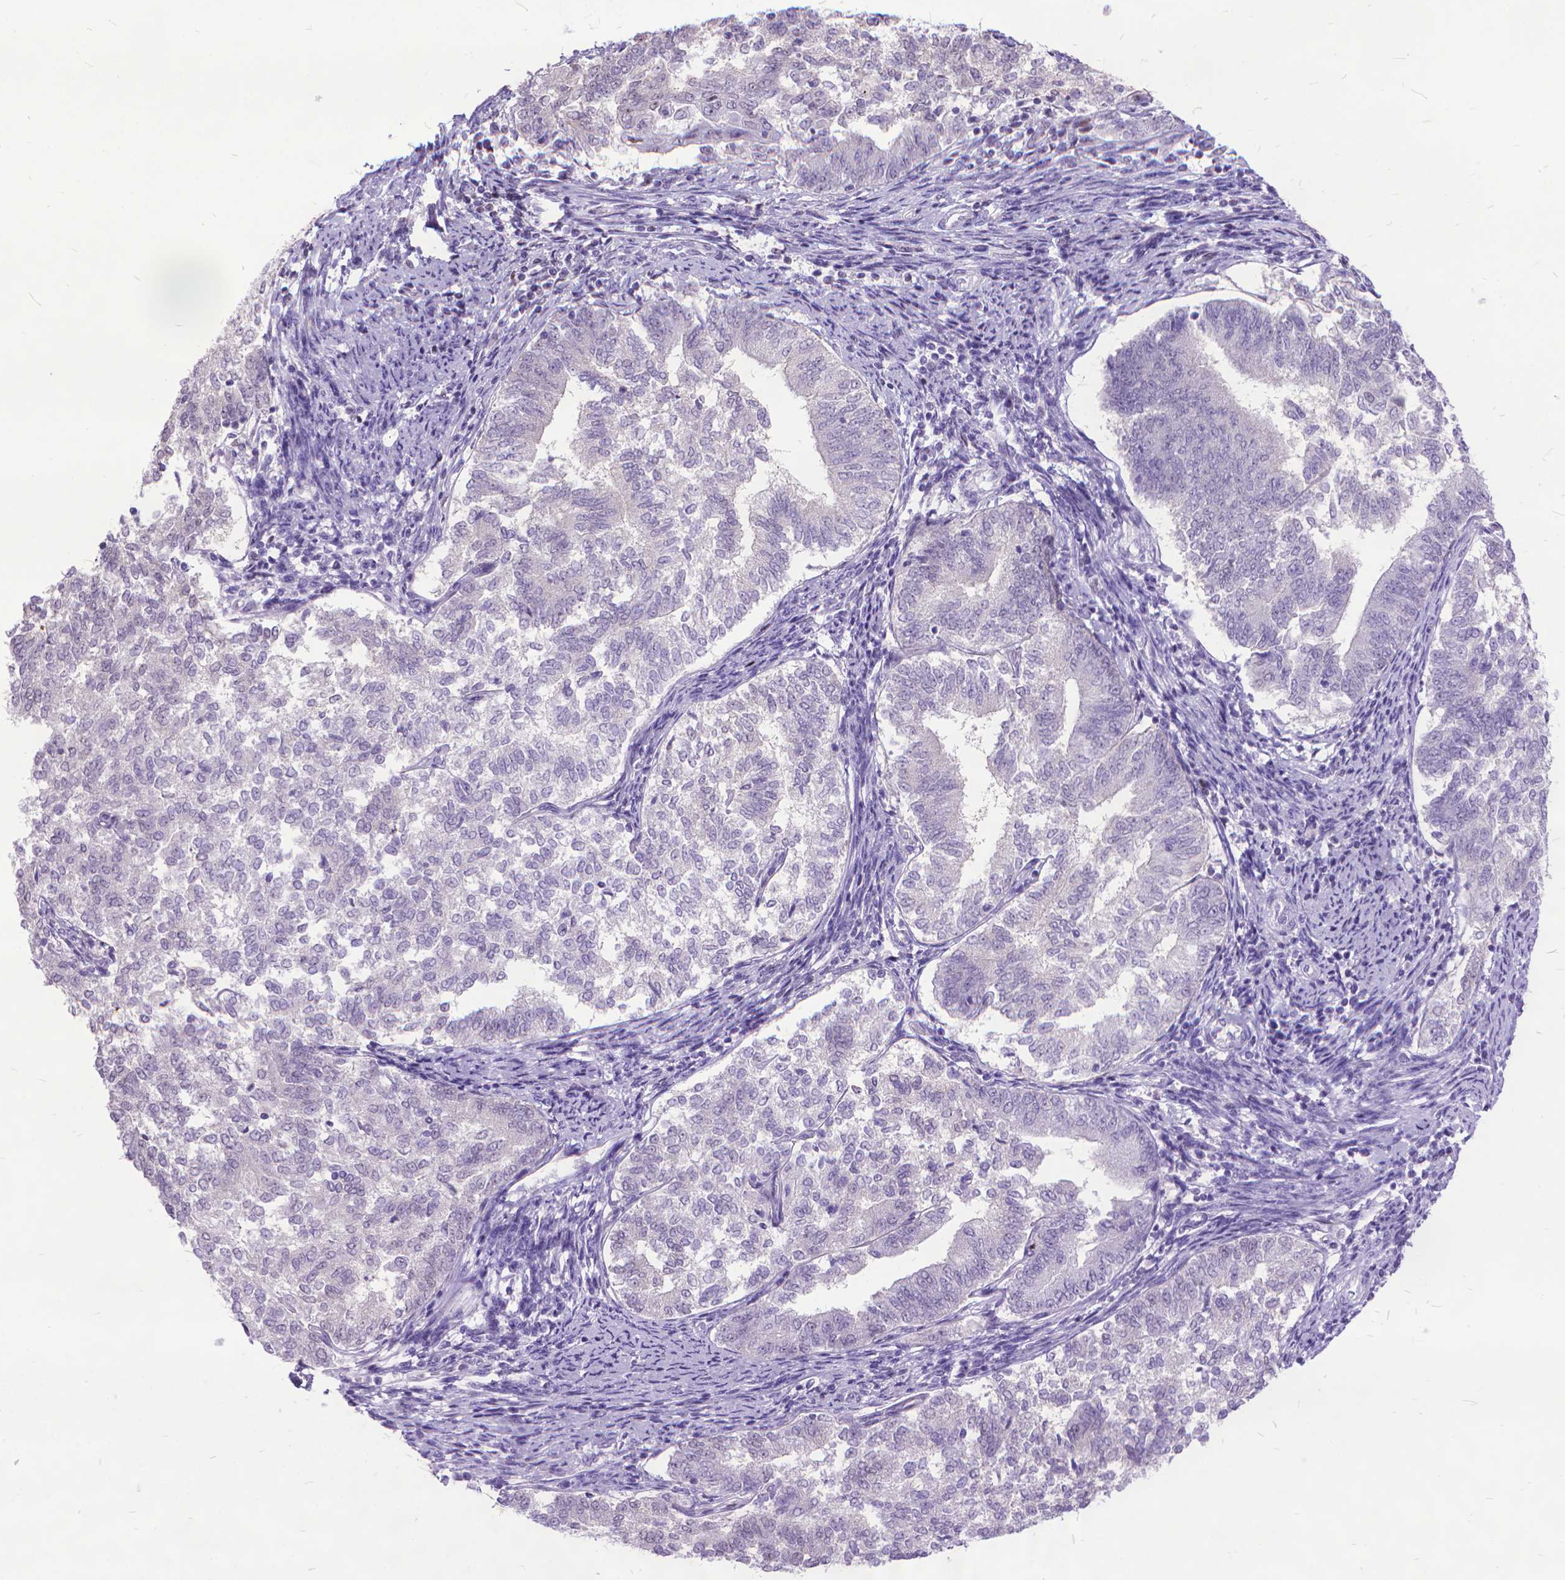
{"staining": {"intensity": "negative", "quantity": "none", "location": "none"}, "tissue": "endometrial cancer", "cell_type": "Tumor cells", "image_type": "cancer", "snomed": [{"axis": "morphology", "description": "Adenocarcinoma, NOS"}, {"axis": "topography", "description": "Endometrium"}], "caption": "A high-resolution image shows immunohistochemistry (IHC) staining of adenocarcinoma (endometrial), which demonstrates no significant expression in tumor cells.", "gene": "POLE4", "patient": {"sex": "female", "age": 65}}